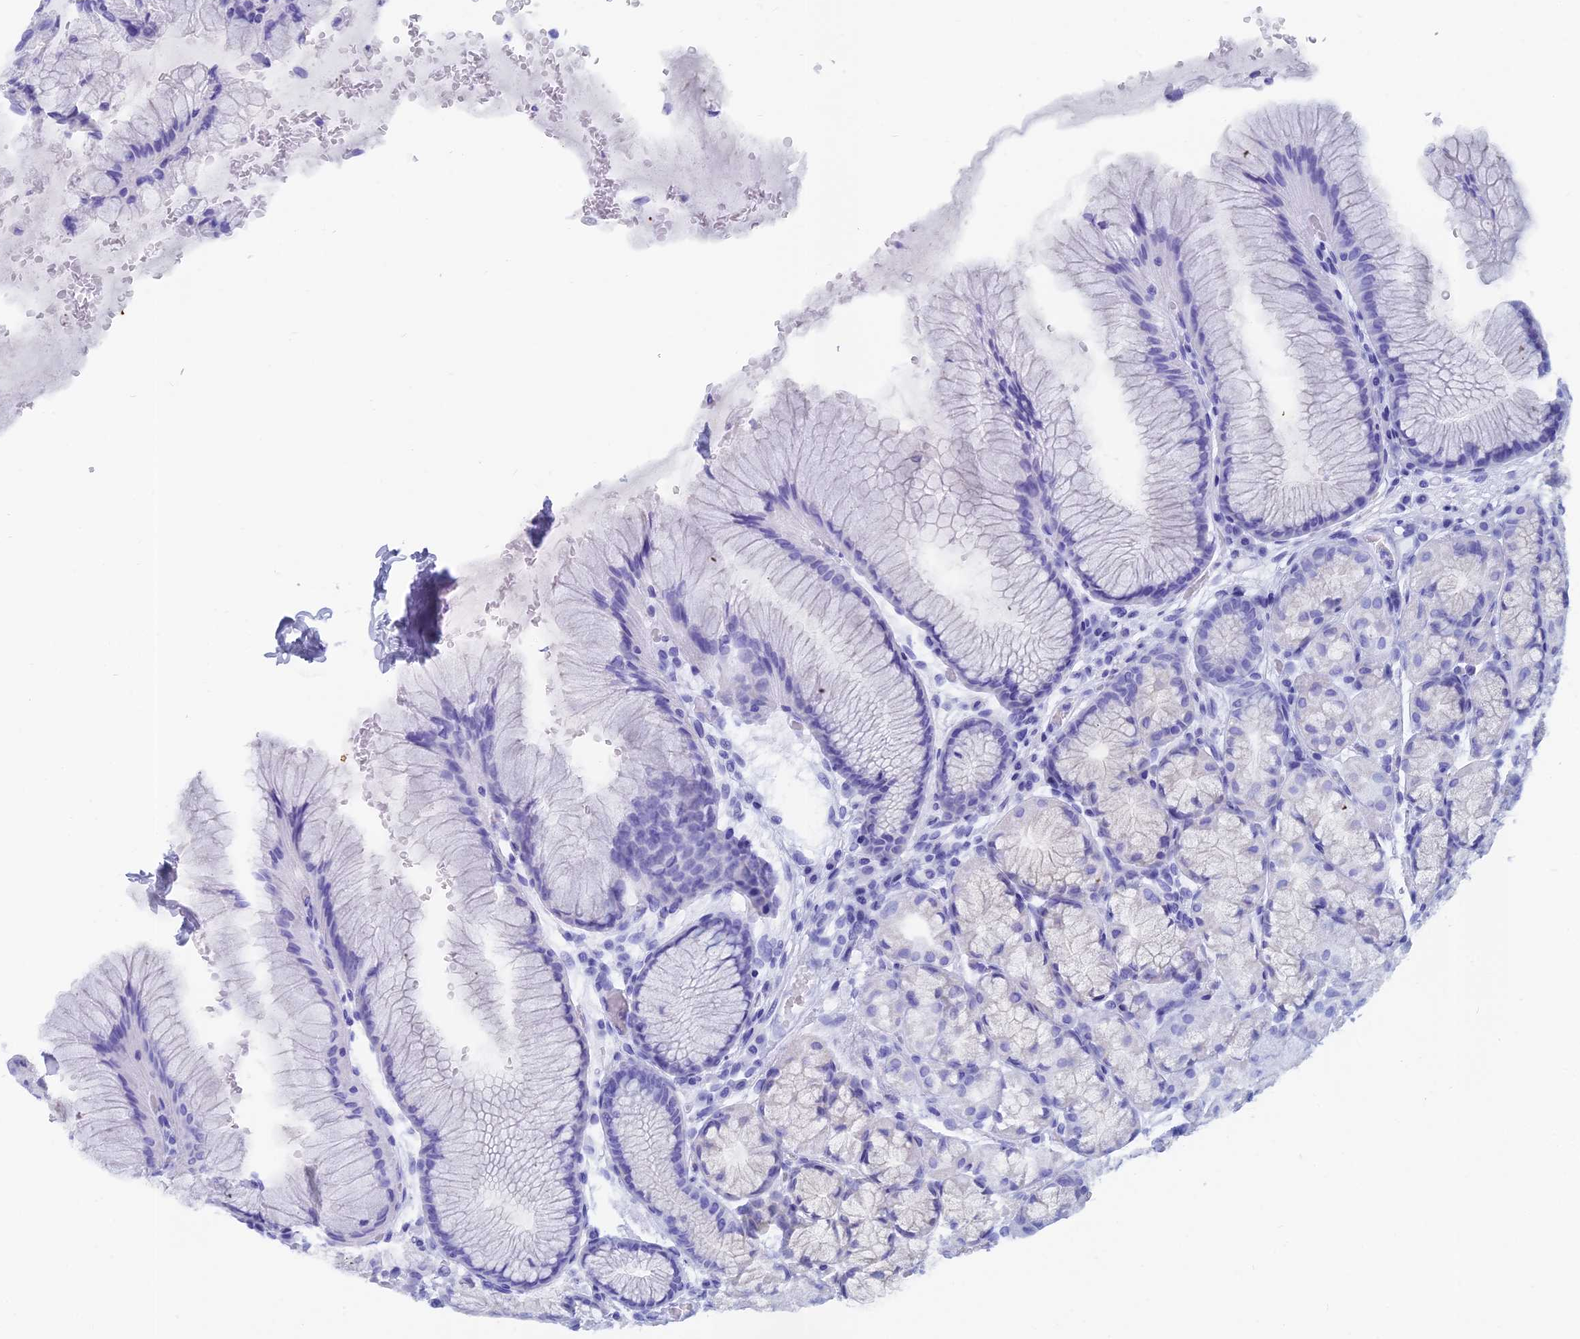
{"staining": {"intensity": "negative", "quantity": "none", "location": "none"}, "tissue": "stomach", "cell_type": "Glandular cells", "image_type": "normal", "snomed": [{"axis": "morphology", "description": "Normal tissue, NOS"}, {"axis": "topography", "description": "Stomach"}], "caption": "High power microscopy micrograph of an immunohistochemistry (IHC) image of unremarkable stomach, revealing no significant positivity in glandular cells.", "gene": "CAPS", "patient": {"sex": "male", "age": 63}}